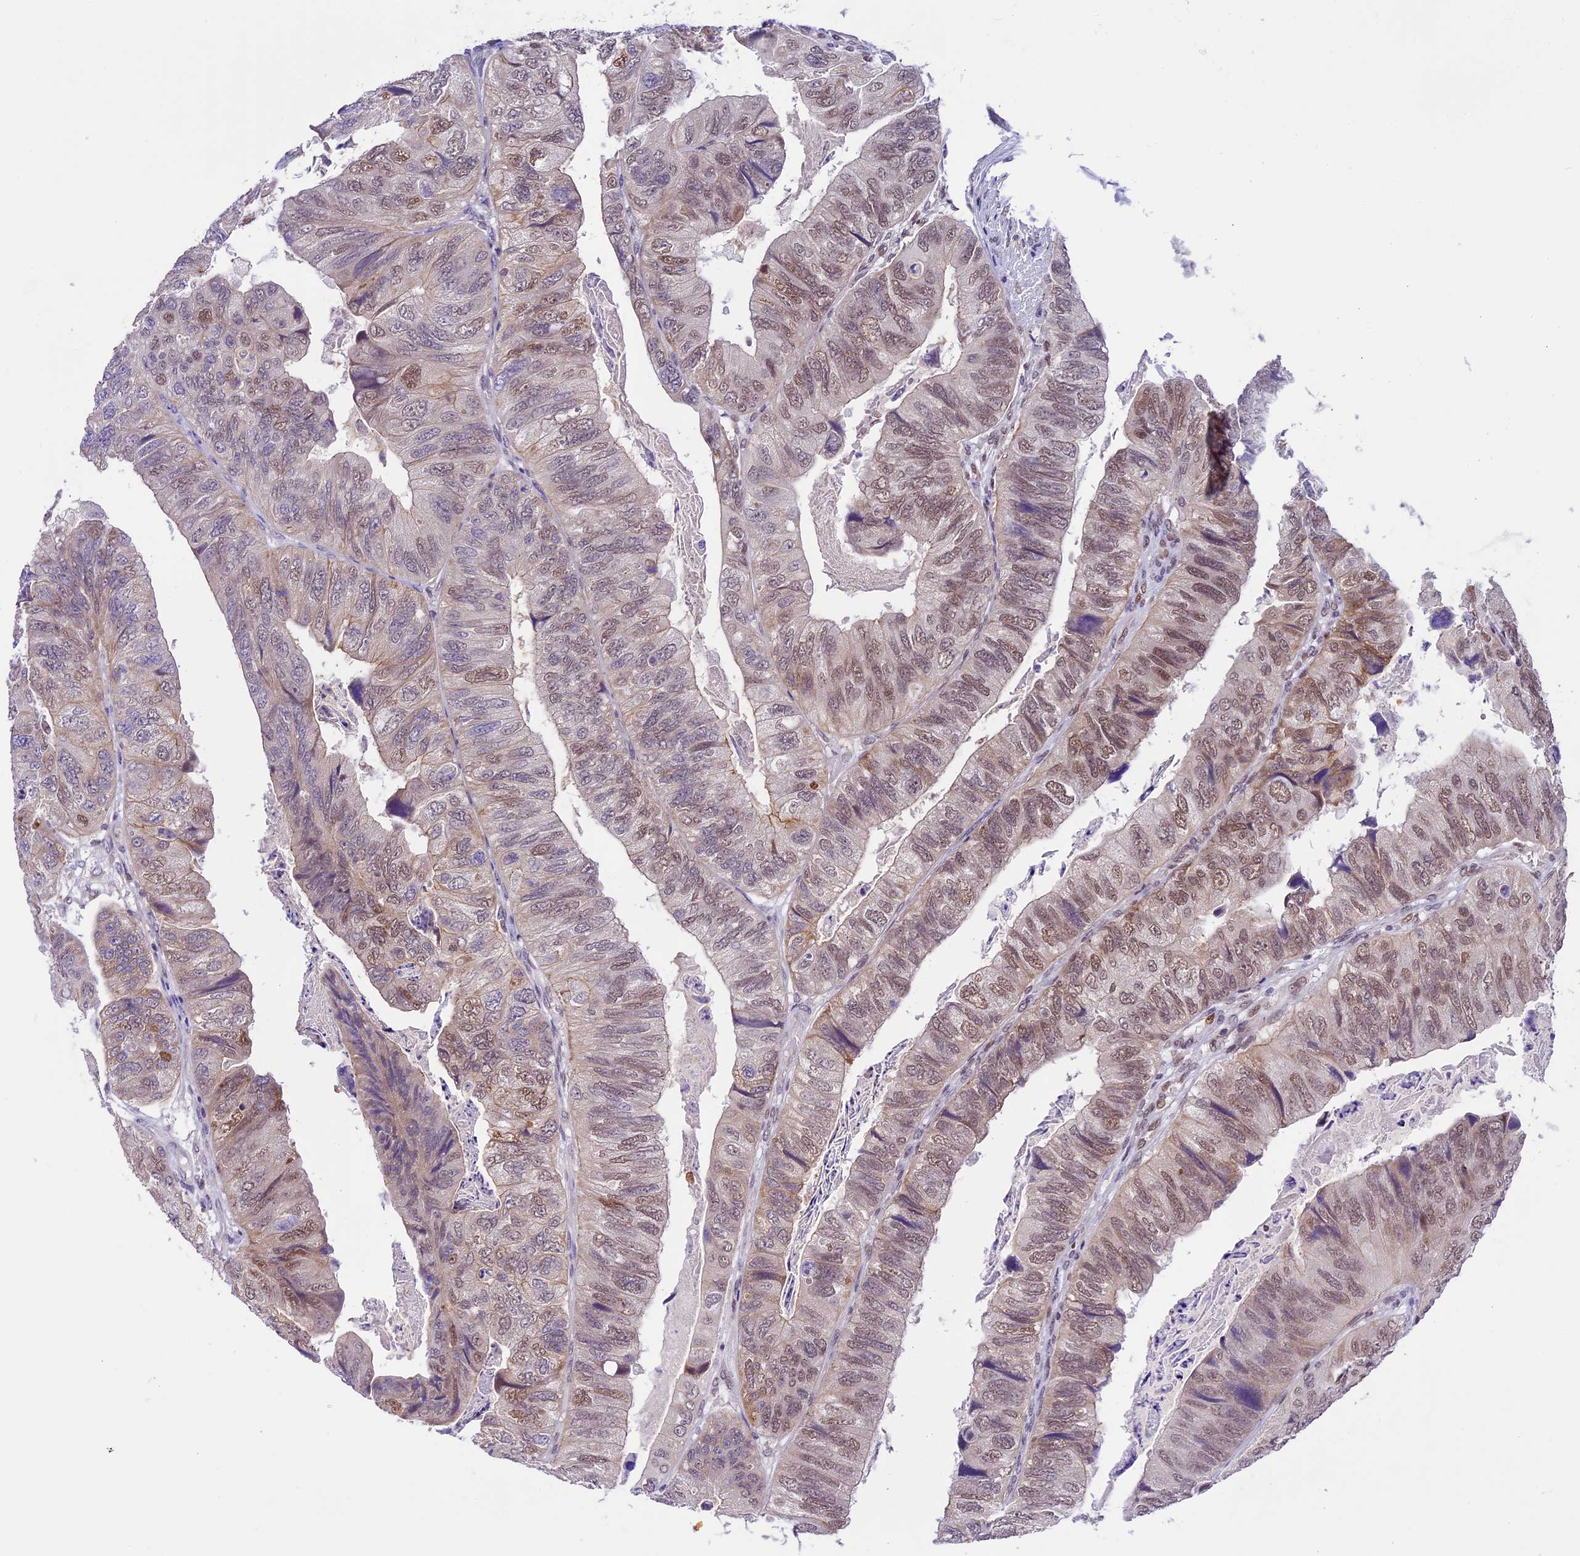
{"staining": {"intensity": "moderate", "quantity": "25%-75%", "location": "nuclear"}, "tissue": "colorectal cancer", "cell_type": "Tumor cells", "image_type": "cancer", "snomed": [{"axis": "morphology", "description": "Adenocarcinoma, NOS"}, {"axis": "topography", "description": "Rectum"}], "caption": "Tumor cells demonstrate medium levels of moderate nuclear staining in about 25%-75% of cells in adenocarcinoma (colorectal).", "gene": "SHKBP1", "patient": {"sex": "male", "age": 63}}